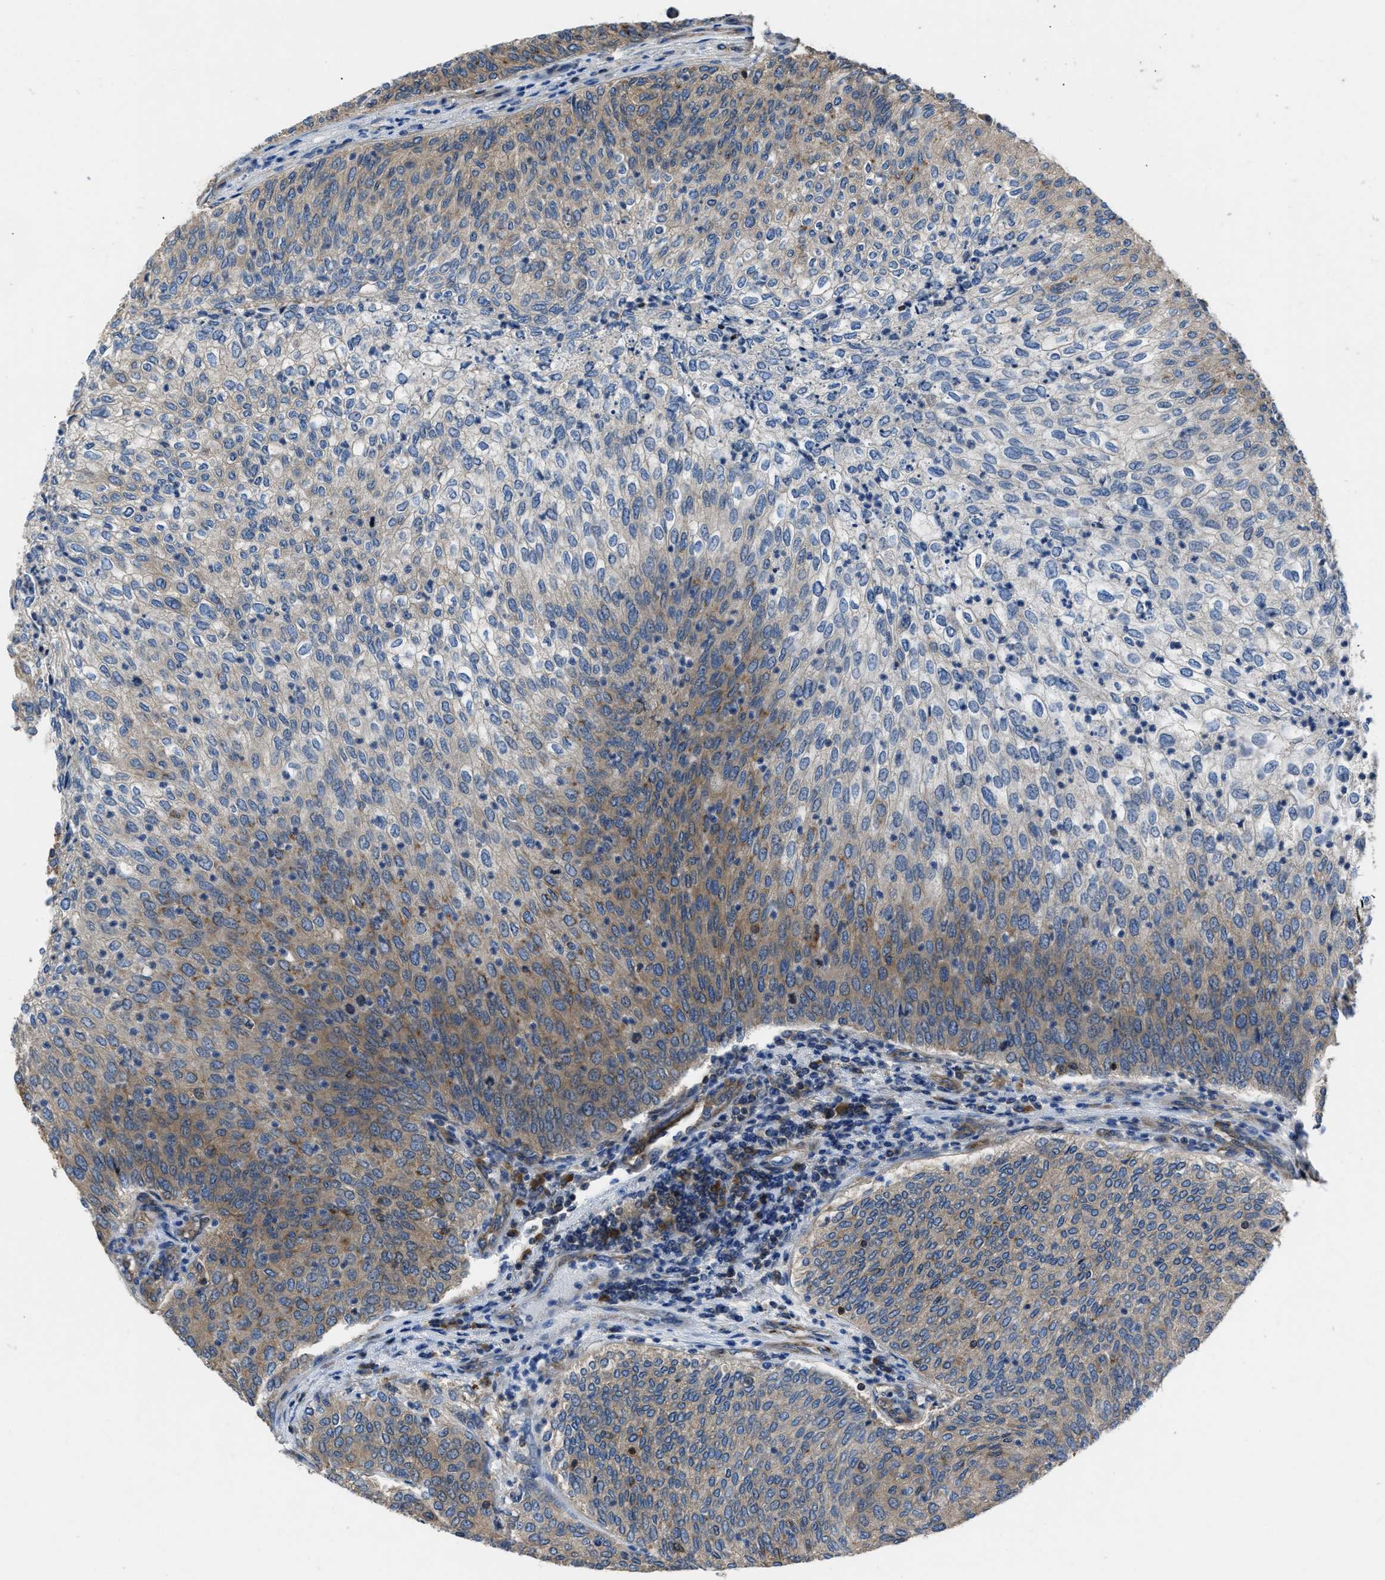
{"staining": {"intensity": "moderate", "quantity": "25%-75%", "location": "cytoplasmic/membranous"}, "tissue": "urothelial cancer", "cell_type": "Tumor cells", "image_type": "cancer", "snomed": [{"axis": "morphology", "description": "Urothelial carcinoma, Low grade"}, {"axis": "topography", "description": "Urinary bladder"}], "caption": "Immunohistochemical staining of human low-grade urothelial carcinoma shows moderate cytoplasmic/membranous protein positivity in approximately 25%-75% of tumor cells.", "gene": "YARS1", "patient": {"sex": "female", "age": 79}}